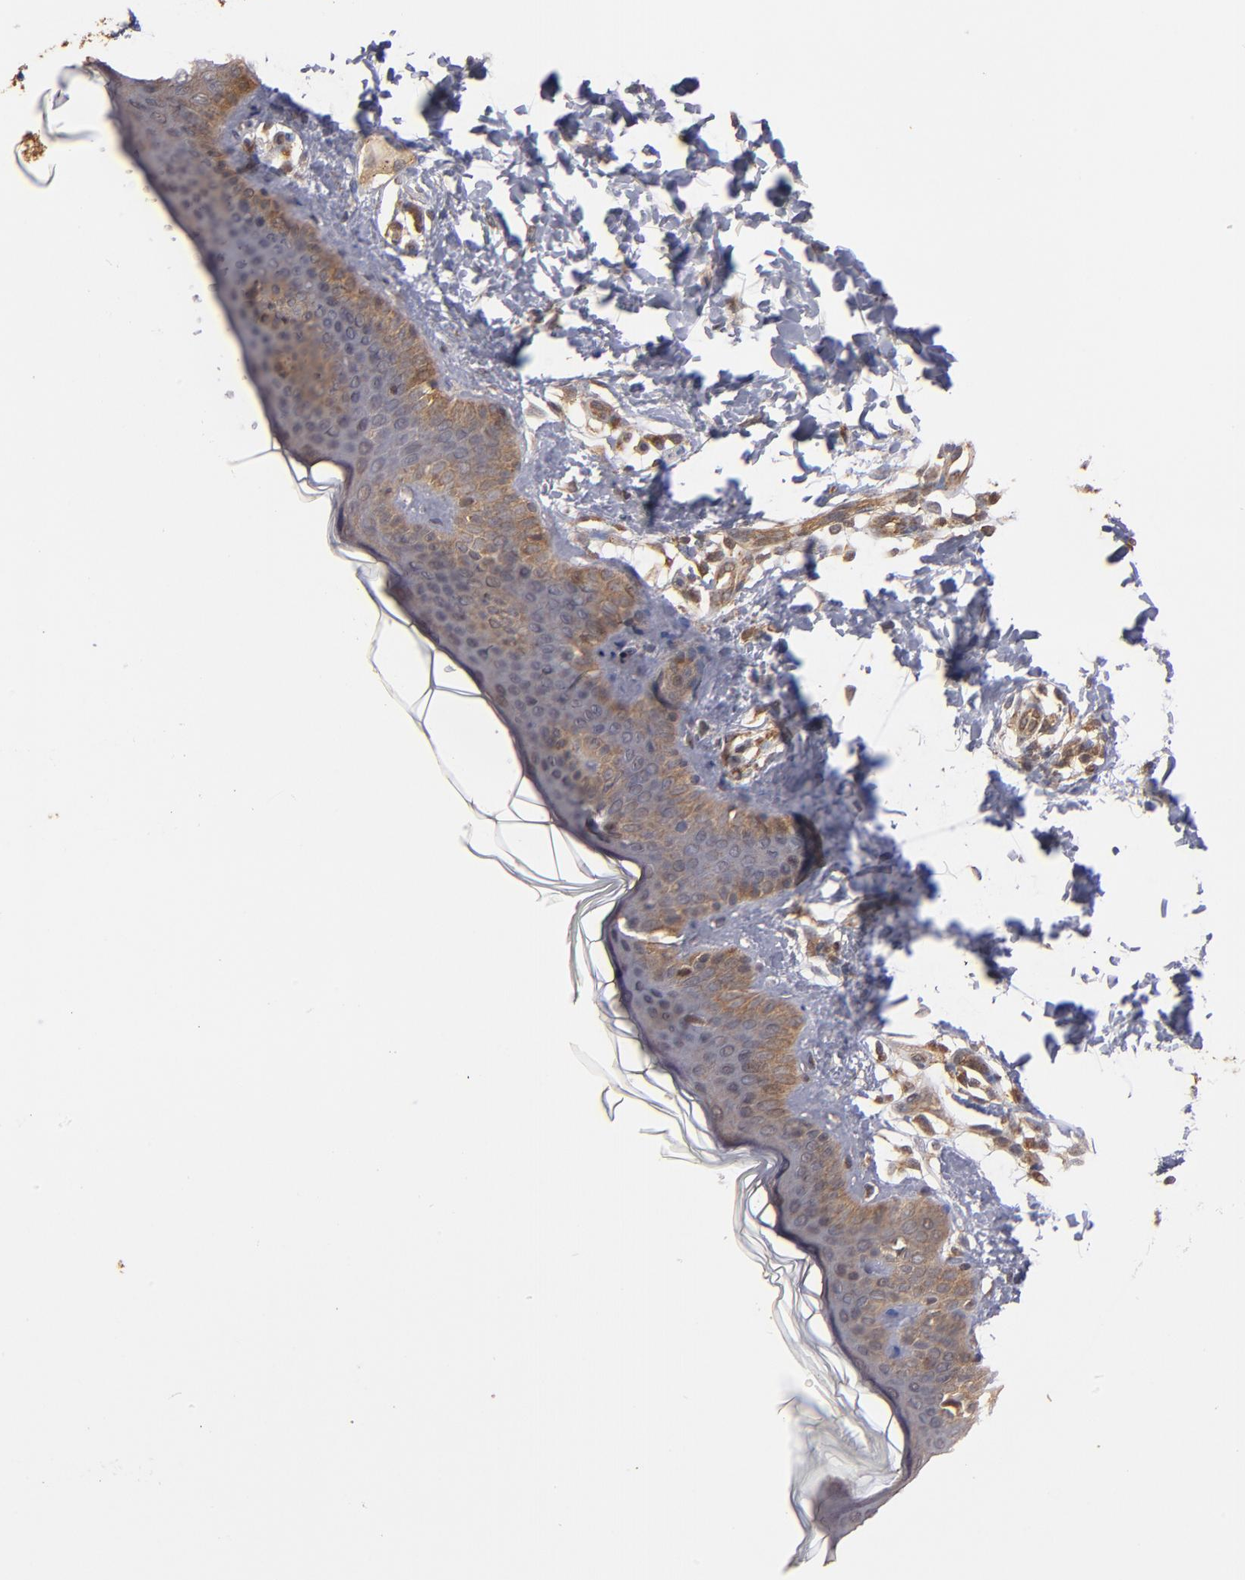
{"staining": {"intensity": "moderate", "quantity": ">75%", "location": "cytoplasmic/membranous"}, "tissue": "skin", "cell_type": "Fibroblasts", "image_type": "normal", "snomed": [{"axis": "morphology", "description": "Normal tissue, NOS"}, {"axis": "topography", "description": "Skin"}], "caption": "IHC of unremarkable skin demonstrates medium levels of moderate cytoplasmic/membranous positivity in approximately >75% of fibroblasts. (DAB IHC, brown staining for protein, blue staining for nuclei).", "gene": "BDKRB1", "patient": {"sex": "female", "age": 4}}